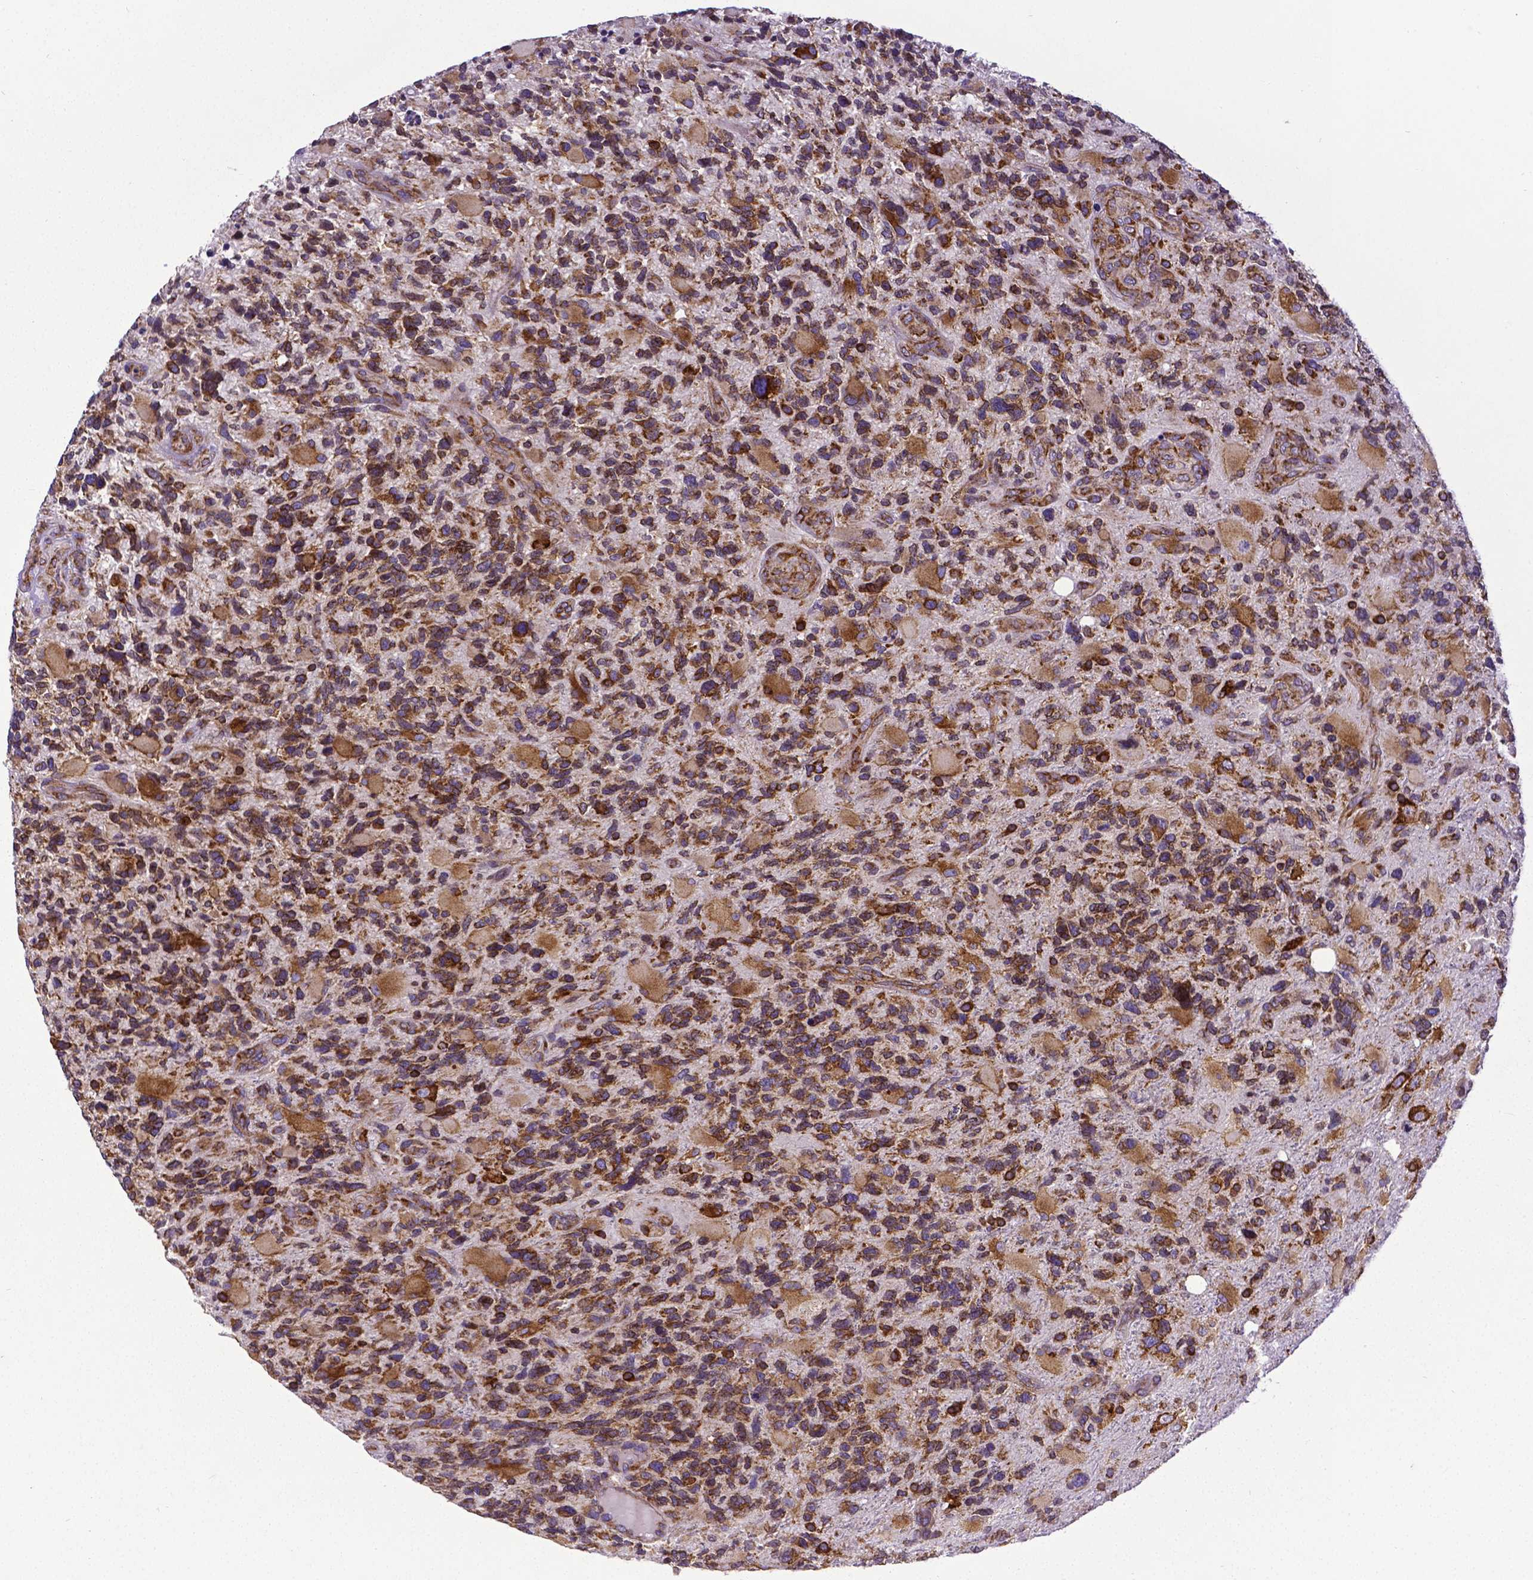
{"staining": {"intensity": "strong", "quantity": ">75%", "location": "cytoplasmic/membranous"}, "tissue": "glioma", "cell_type": "Tumor cells", "image_type": "cancer", "snomed": [{"axis": "morphology", "description": "Glioma, malignant, High grade"}, {"axis": "topography", "description": "Brain"}], "caption": "An image showing strong cytoplasmic/membranous positivity in about >75% of tumor cells in glioma, as visualized by brown immunohistochemical staining.", "gene": "MTDH", "patient": {"sex": "female", "age": 71}}